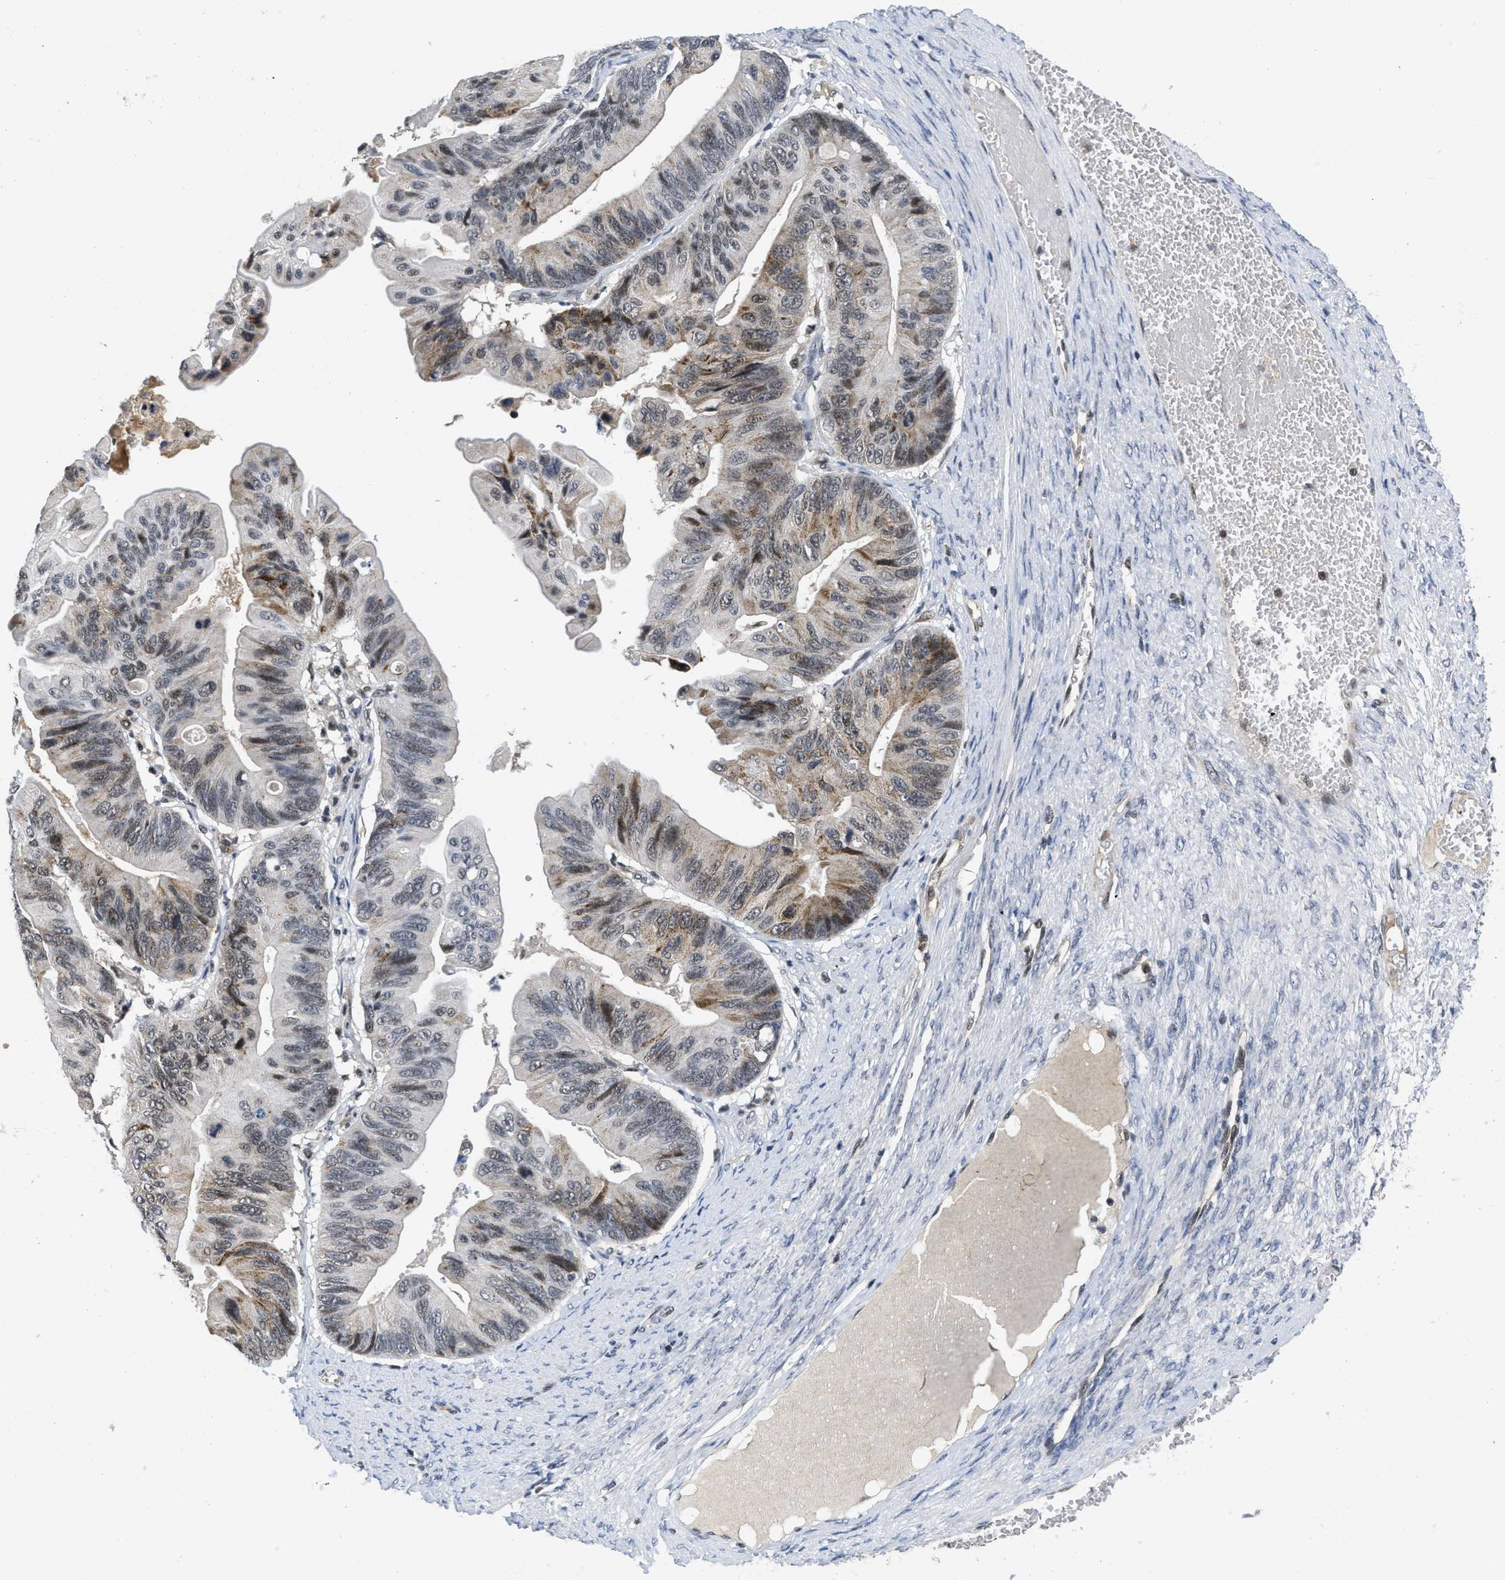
{"staining": {"intensity": "moderate", "quantity": "25%-75%", "location": "cytoplasmic/membranous,nuclear"}, "tissue": "ovarian cancer", "cell_type": "Tumor cells", "image_type": "cancer", "snomed": [{"axis": "morphology", "description": "Cystadenocarcinoma, mucinous, NOS"}, {"axis": "topography", "description": "Ovary"}], "caption": "Immunohistochemical staining of ovarian cancer displays medium levels of moderate cytoplasmic/membranous and nuclear protein staining in about 25%-75% of tumor cells.", "gene": "HIF1A", "patient": {"sex": "female", "age": 61}}